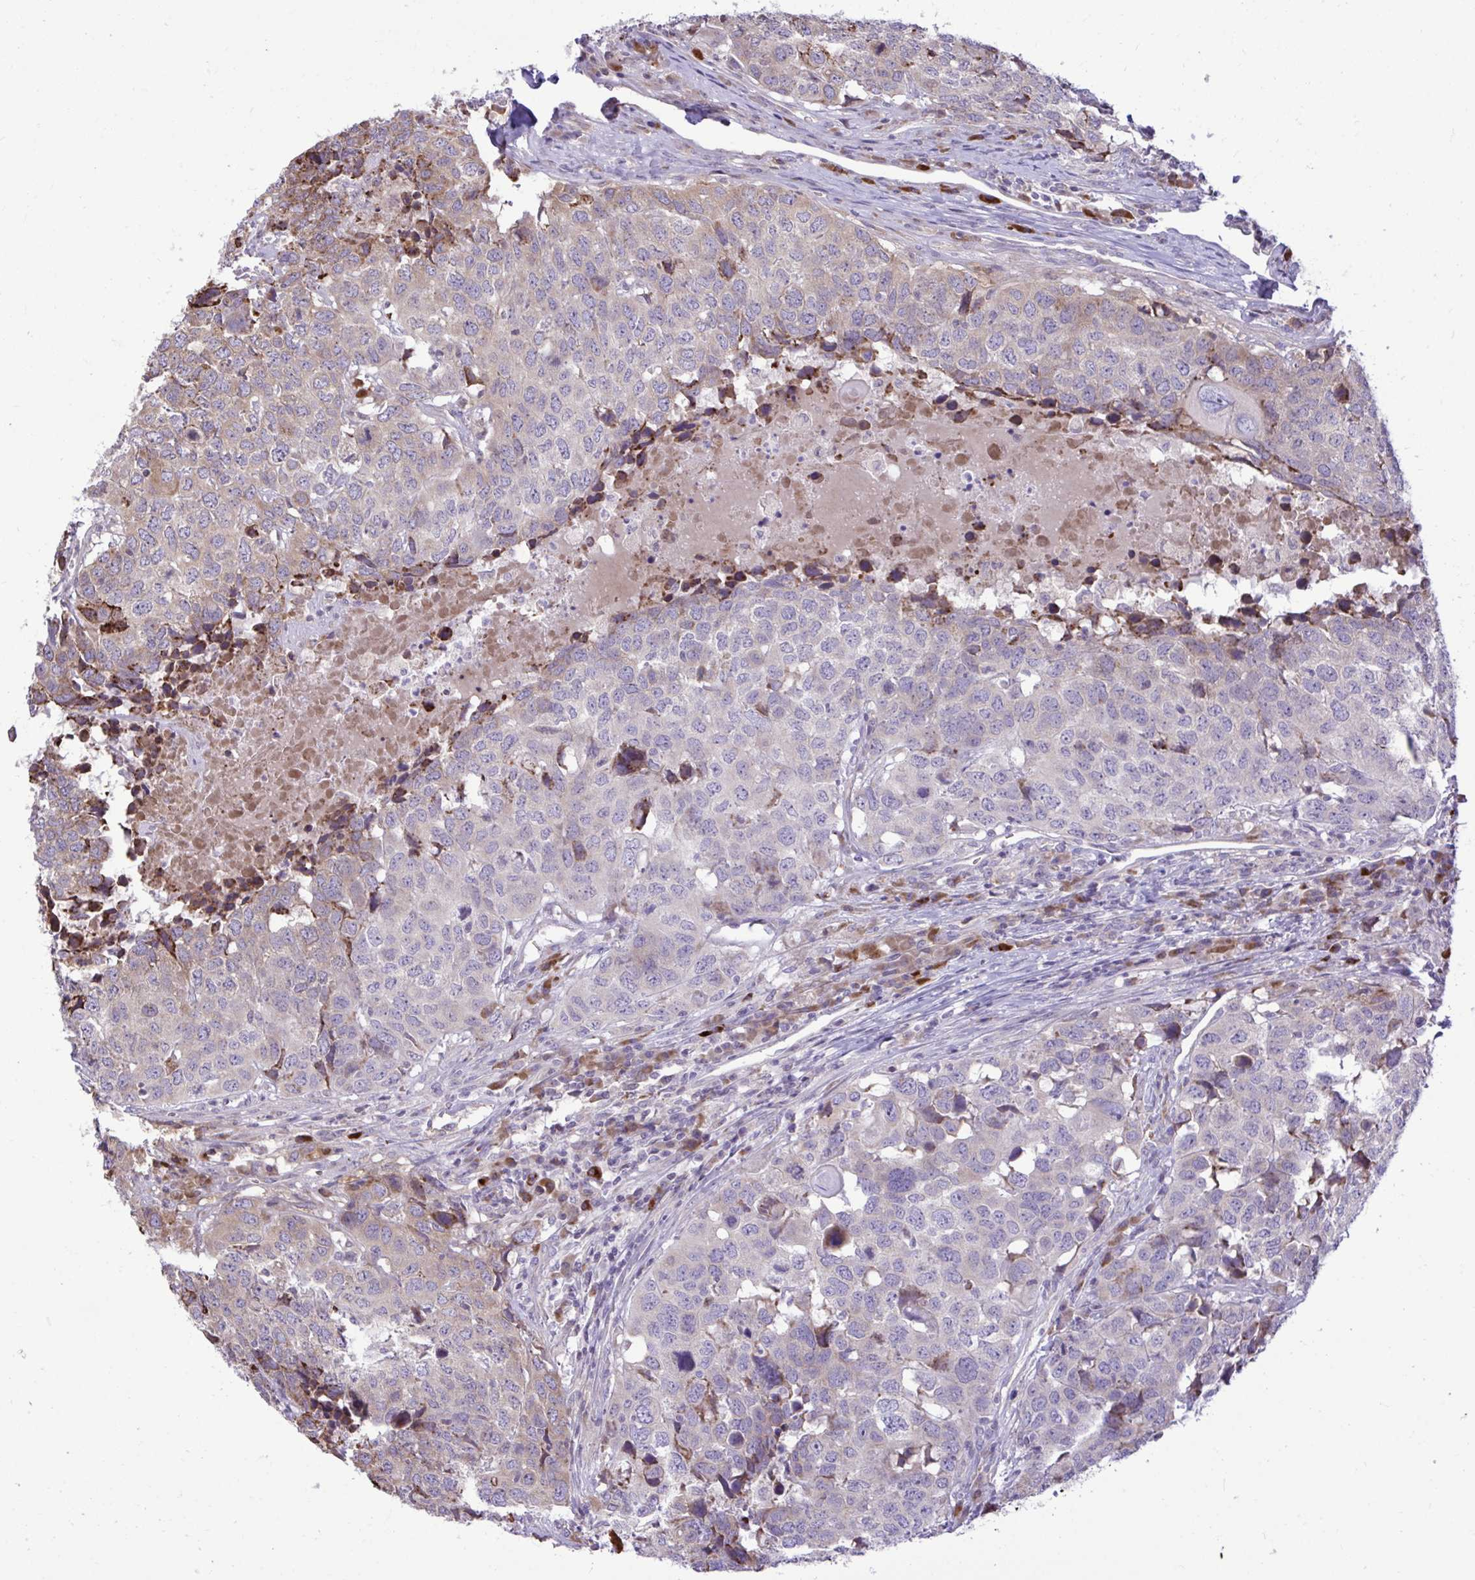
{"staining": {"intensity": "negative", "quantity": "none", "location": "none"}, "tissue": "head and neck cancer", "cell_type": "Tumor cells", "image_type": "cancer", "snomed": [{"axis": "morphology", "description": "Normal tissue, NOS"}, {"axis": "morphology", "description": "Squamous cell carcinoma, NOS"}, {"axis": "topography", "description": "Skeletal muscle"}, {"axis": "topography", "description": "Vascular tissue"}, {"axis": "topography", "description": "Peripheral nerve tissue"}, {"axis": "topography", "description": "Head-Neck"}], "caption": "There is no significant positivity in tumor cells of head and neck squamous cell carcinoma.", "gene": "METTL9", "patient": {"sex": "male", "age": 66}}